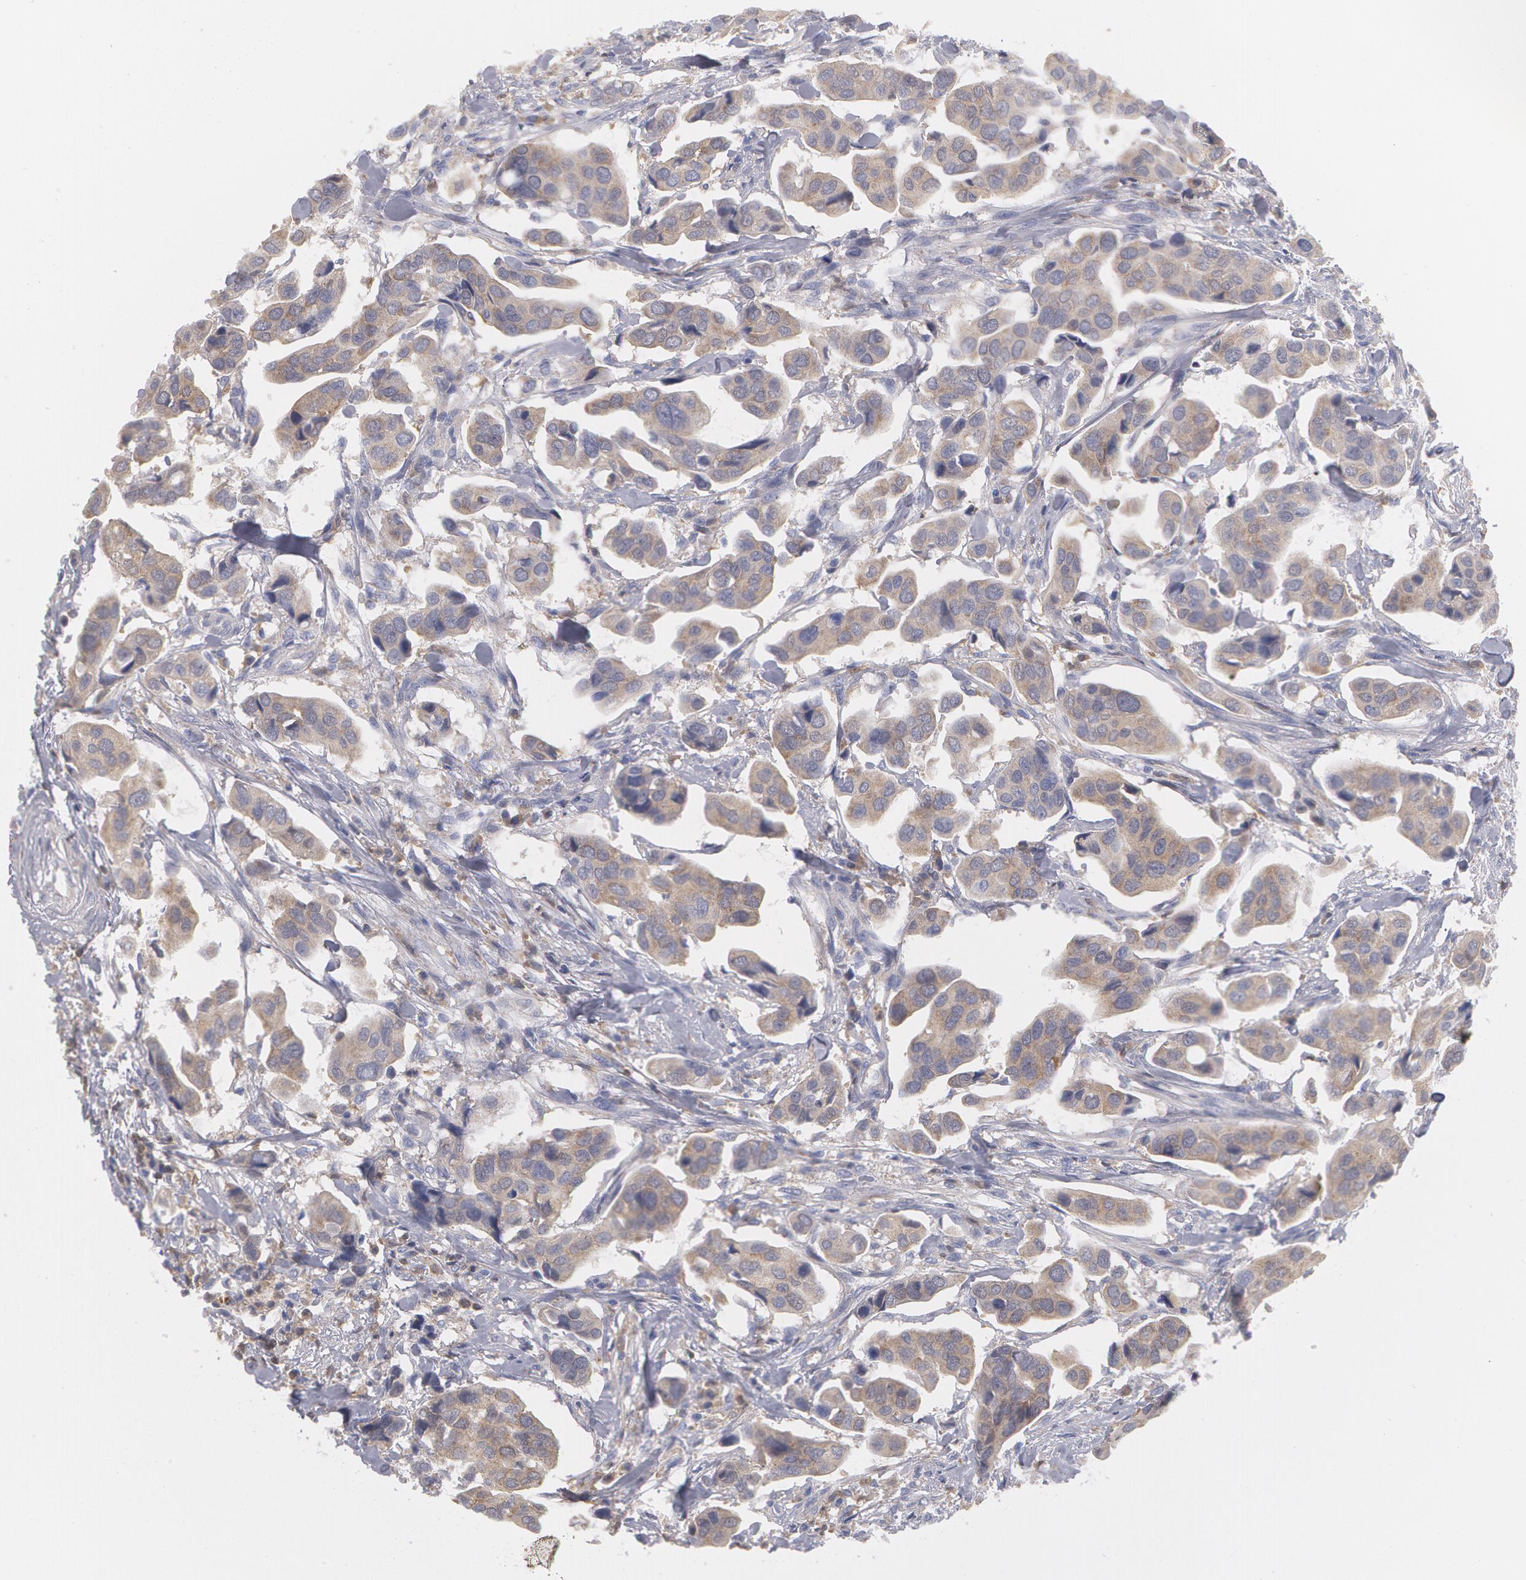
{"staining": {"intensity": "weak", "quantity": "25%-75%", "location": "cytoplasmic/membranous"}, "tissue": "urothelial cancer", "cell_type": "Tumor cells", "image_type": "cancer", "snomed": [{"axis": "morphology", "description": "Adenocarcinoma, NOS"}, {"axis": "topography", "description": "Urinary bladder"}], "caption": "DAB immunohistochemical staining of urothelial cancer demonstrates weak cytoplasmic/membranous protein expression in about 25%-75% of tumor cells.", "gene": "SYK", "patient": {"sex": "male", "age": 61}}